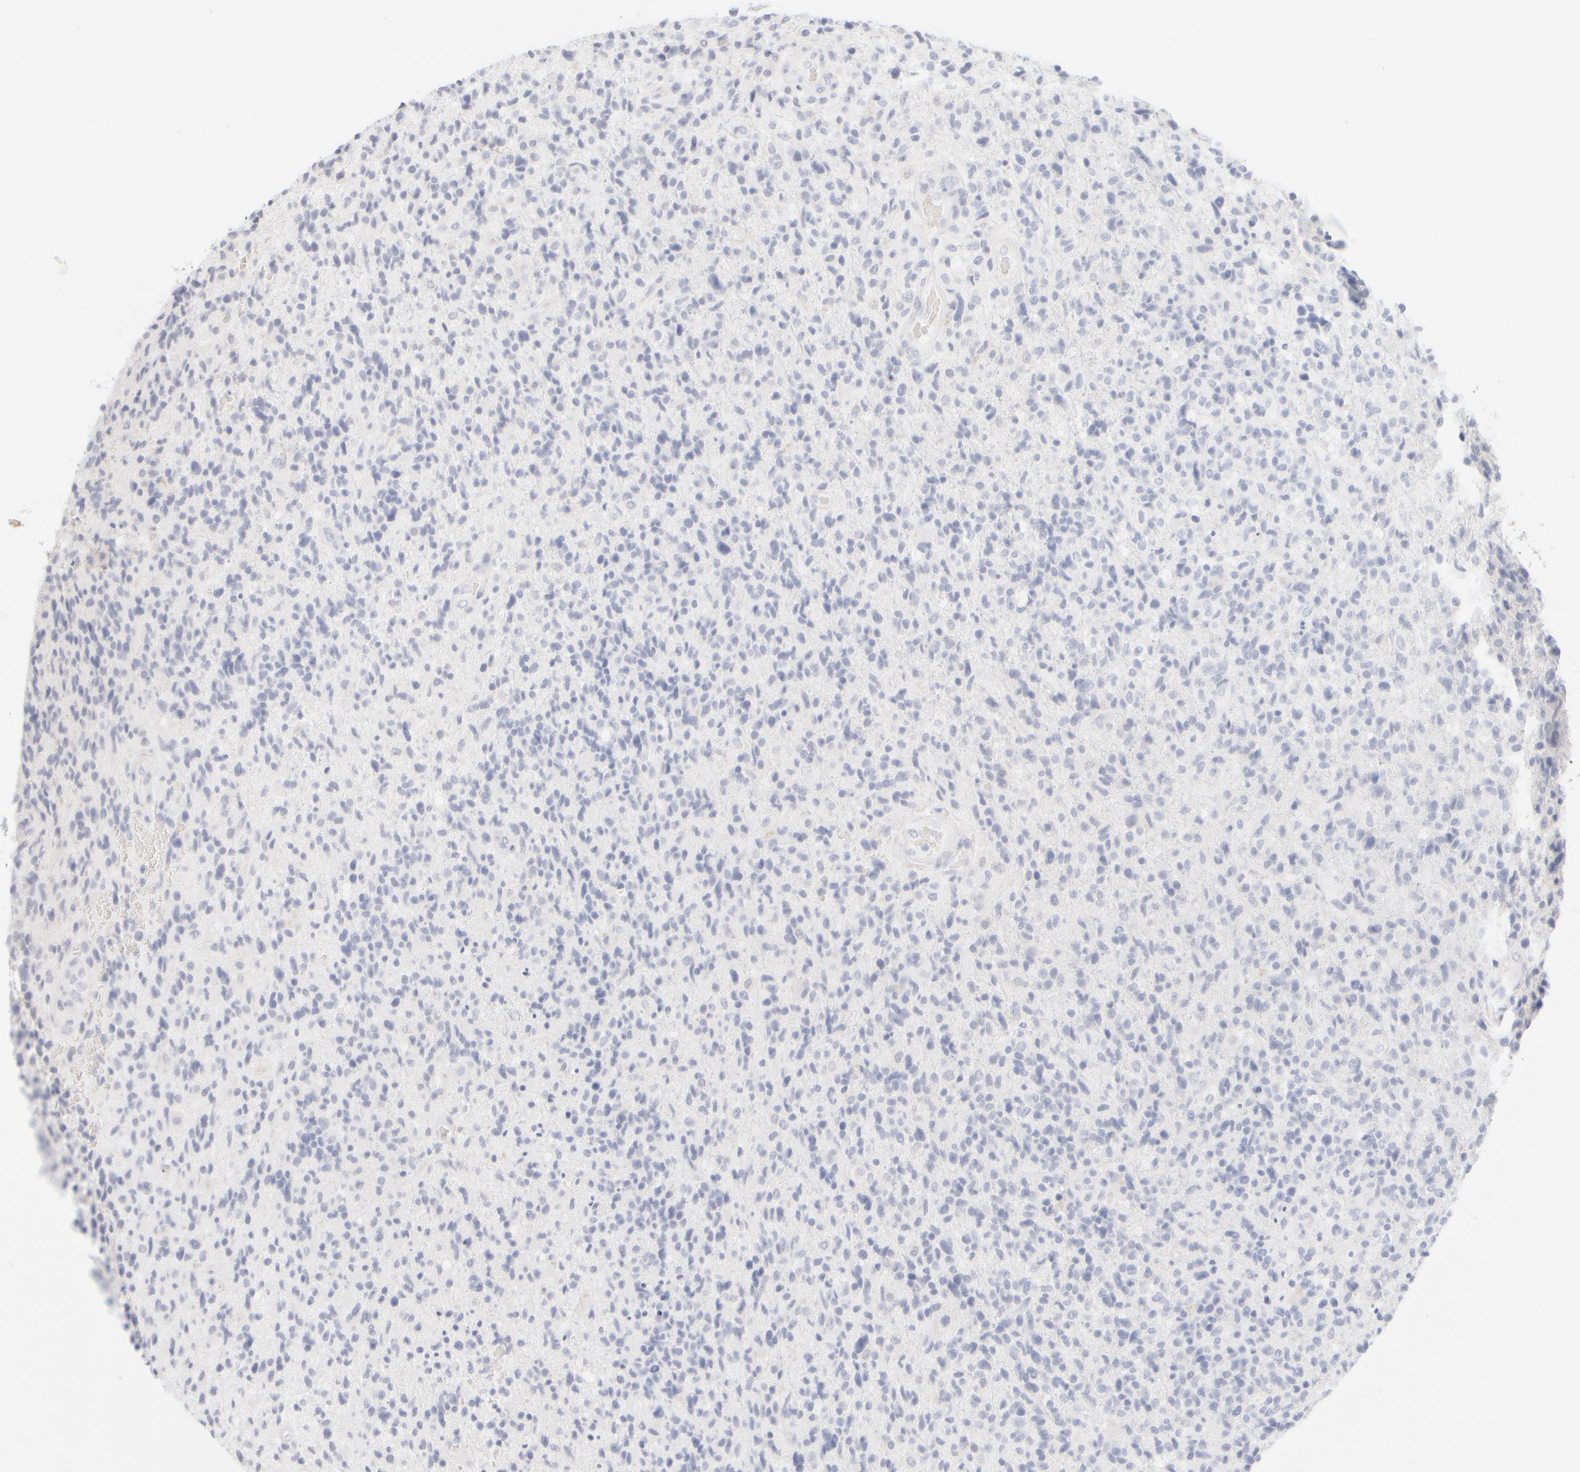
{"staining": {"intensity": "negative", "quantity": "none", "location": "none"}, "tissue": "glioma", "cell_type": "Tumor cells", "image_type": "cancer", "snomed": [{"axis": "morphology", "description": "Glioma, malignant, High grade"}, {"axis": "topography", "description": "Brain"}], "caption": "The image demonstrates no significant staining in tumor cells of glioma. The staining was performed using DAB (3,3'-diaminobenzidine) to visualize the protein expression in brown, while the nuclei were stained in blue with hematoxylin (Magnification: 20x).", "gene": "KRT15", "patient": {"sex": "male", "age": 72}}